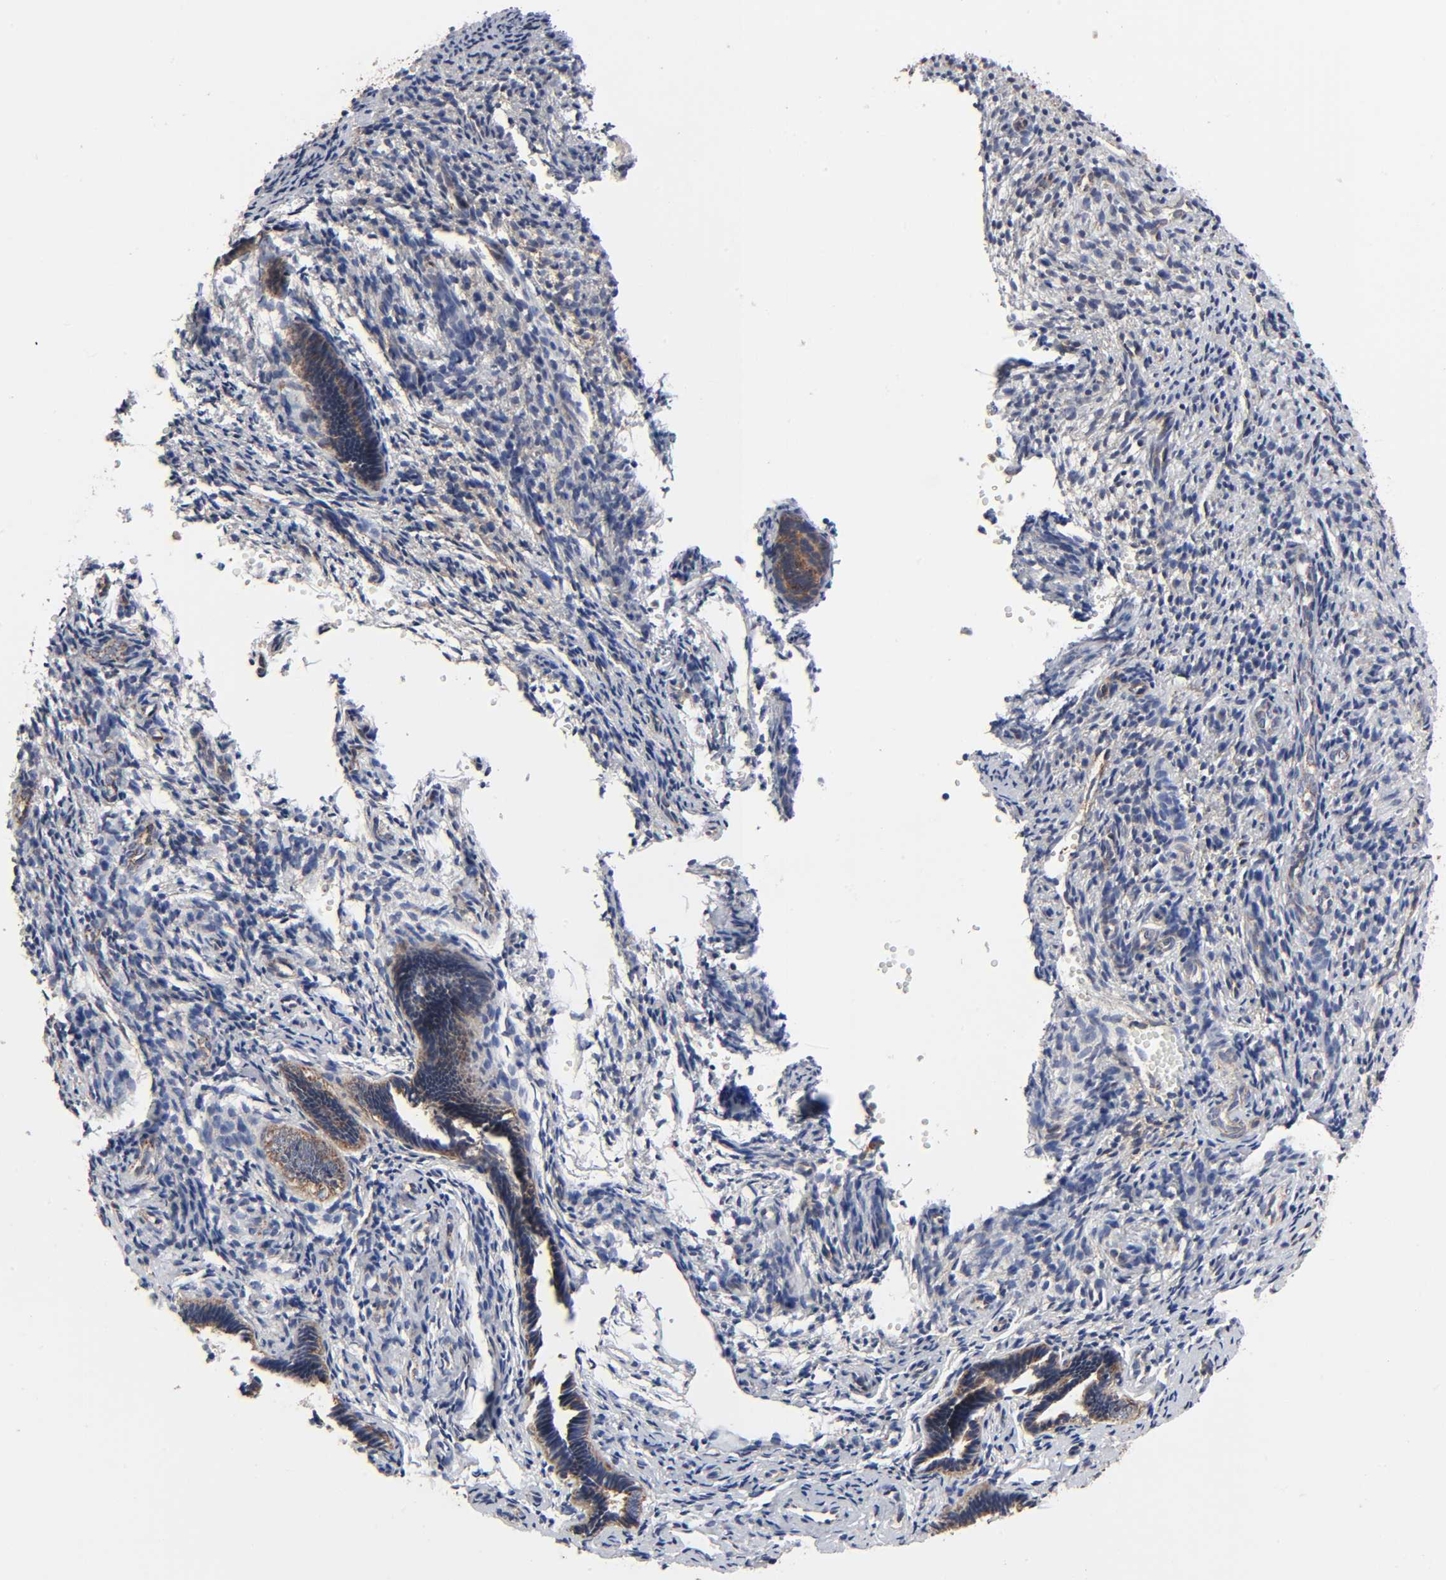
{"staining": {"intensity": "weak", "quantity": "<25%", "location": "cytoplasmic/membranous"}, "tissue": "endometrium", "cell_type": "Cells in endometrial stroma", "image_type": "normal", "snomed": [{"axis": "morphology", "description": "Normal tissue, NOS"}, {"axis": "topography", "description": "Endometrium"}], "caption": "Cells in endometrial stroma show no significant protein staining in normal endometrium.", "gene": "COX6B1", "patient": {"sex": "female", "age": 27}}